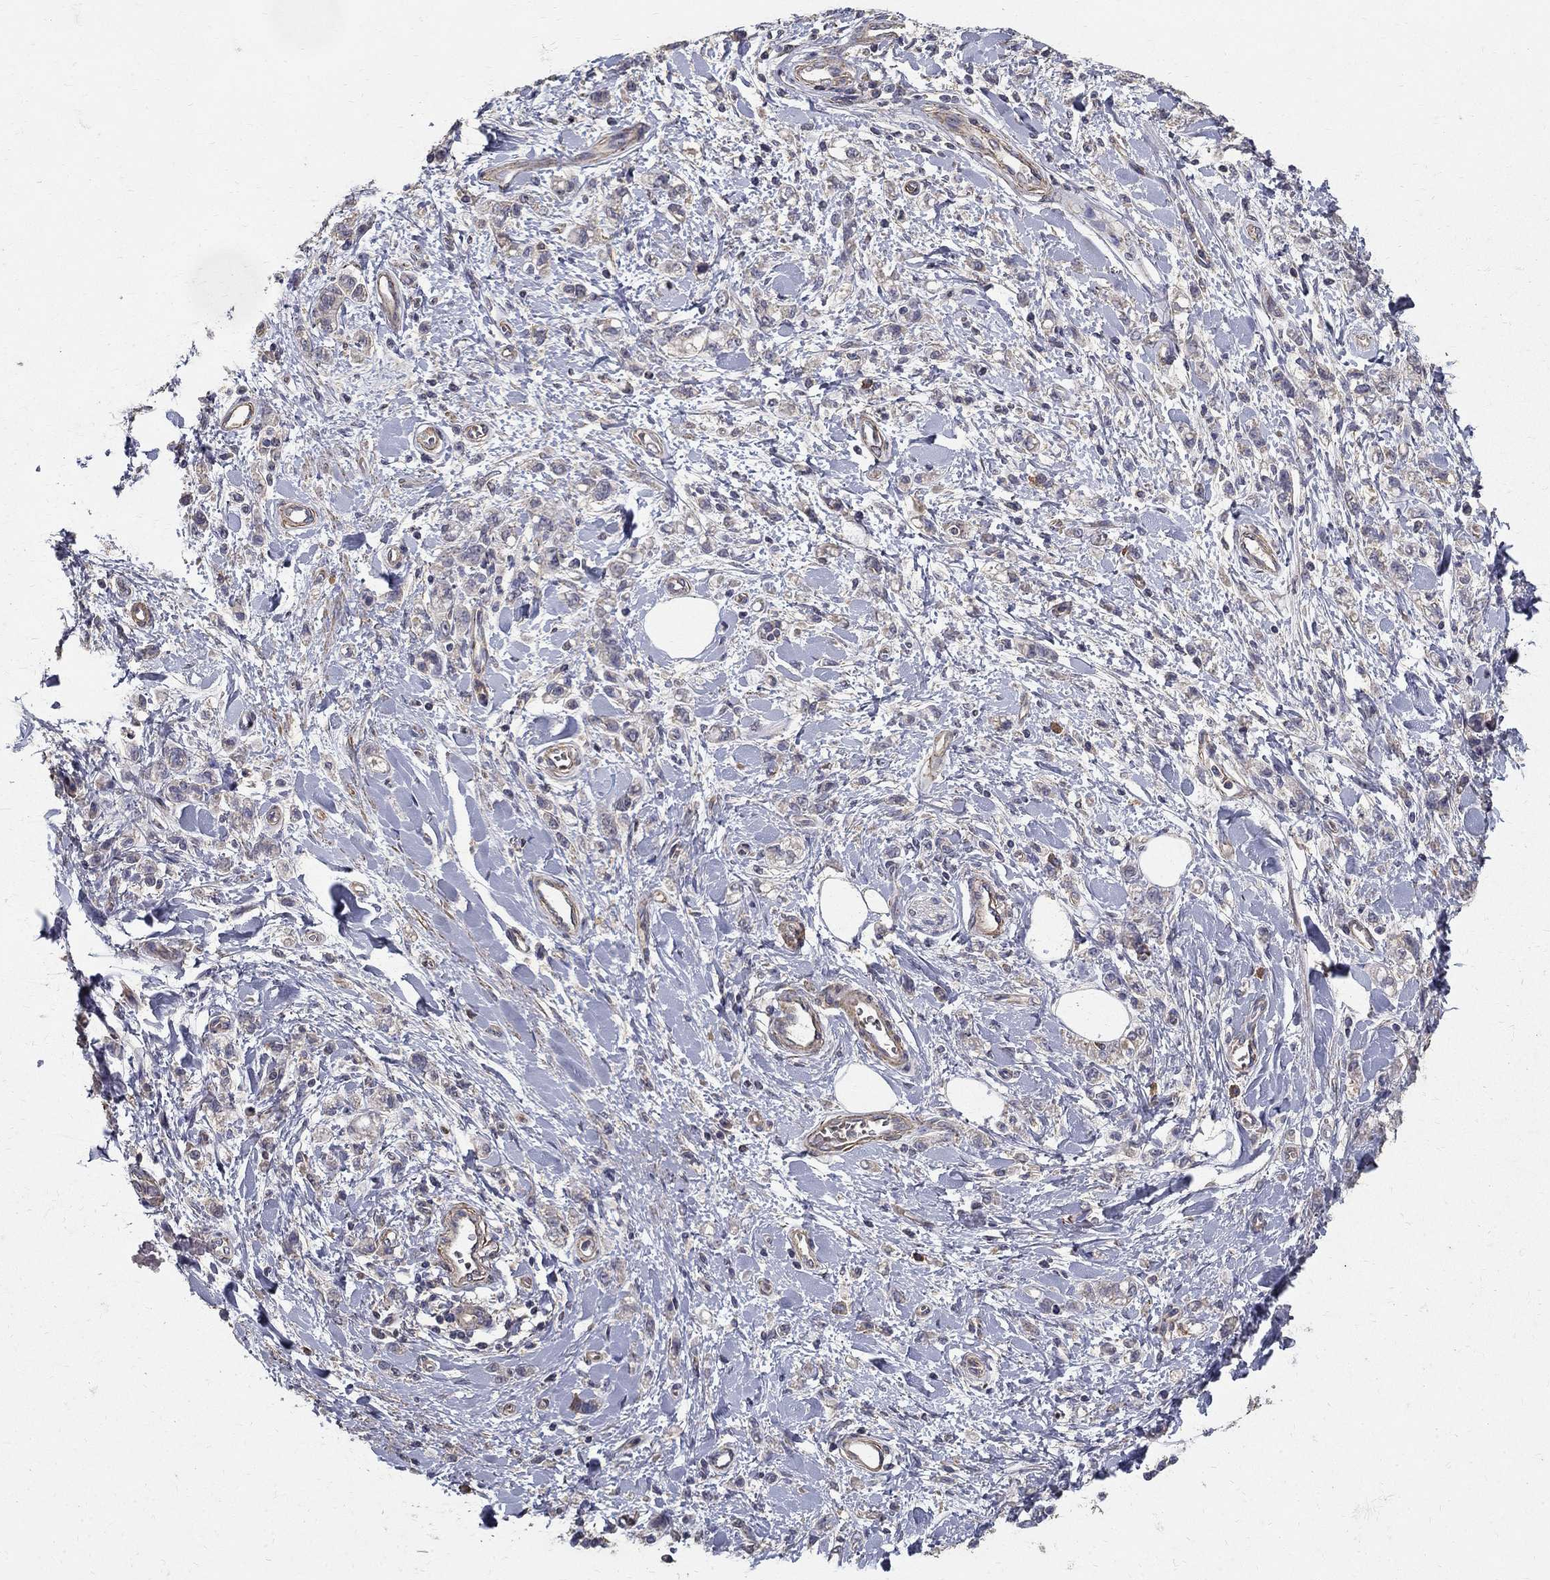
{"staining": {"intensity": "negative", "quantity": "none", "location": "none"}, "tissue": "stomach cancer", "cell_type": "Tumor cells", "image_type": "cancer", "snomed": [{"axis": "morphology", "description": "Adenocarcinoma, NOS"}, {"axis": "topography", "description": "Stomach"}], "caption": "There is no significant expression in tumor cells of adenocarcinoma (stomach).", "gene": "MPP2", "patient": {"sex": "male", "age": 77}}